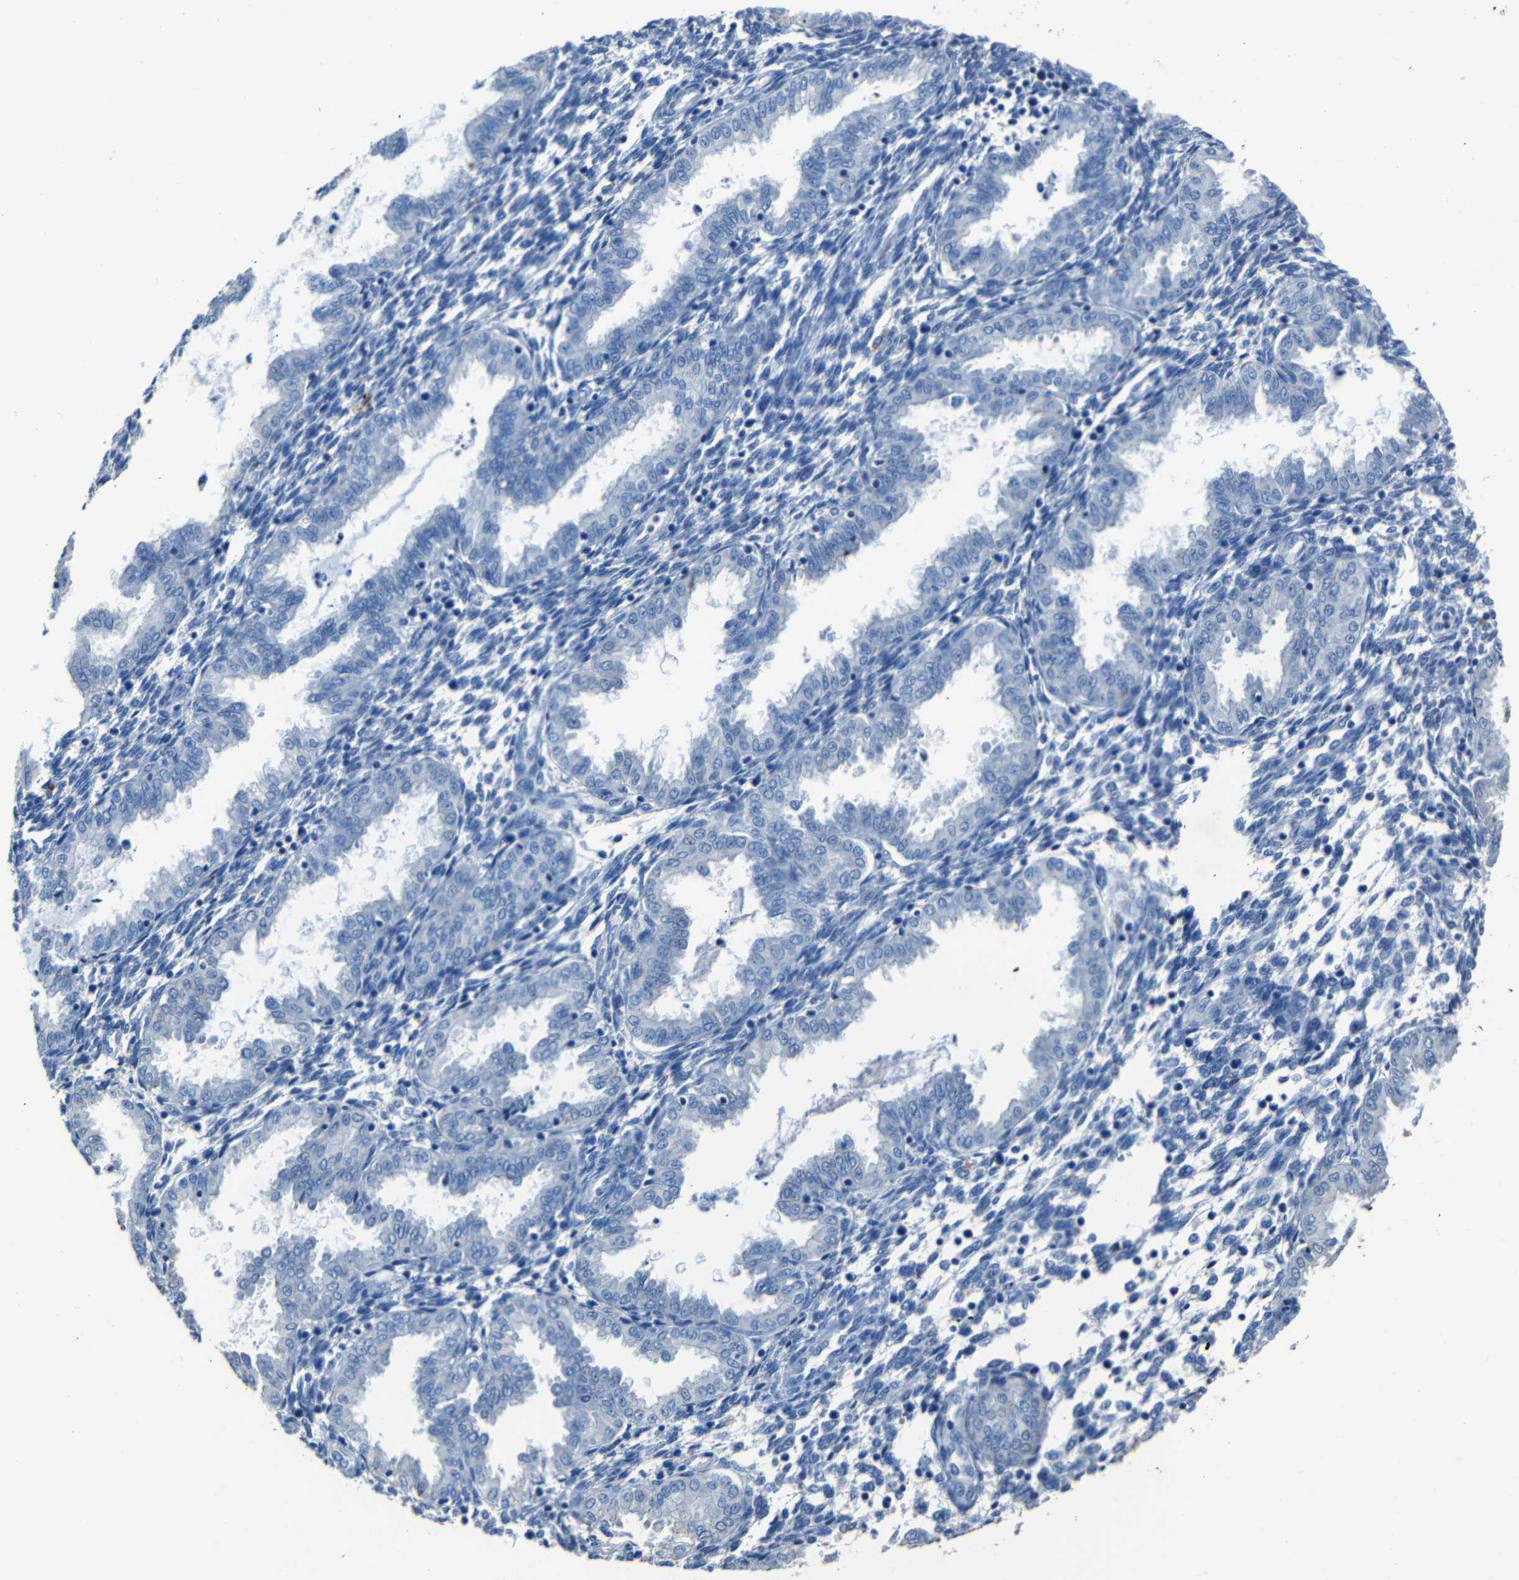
{"staining": {"intensity": "negative", "quantity": "none", "location": "none"}, "tissue": "endometrium", "cell_type": "Cells in endometrial stroma", "image_type": "normal", "snomed": [{"axis": "morphology", "description": "Normal tissue, NOS"}, {"axis": "topography", "description": "Endometrium"}], "caption": "This is an IHC image of benign human endometrium. There is no expression in cells in endometrial stroma.", "gene": "CLDN11", "patient": {"sex": "female", "age": 33}}